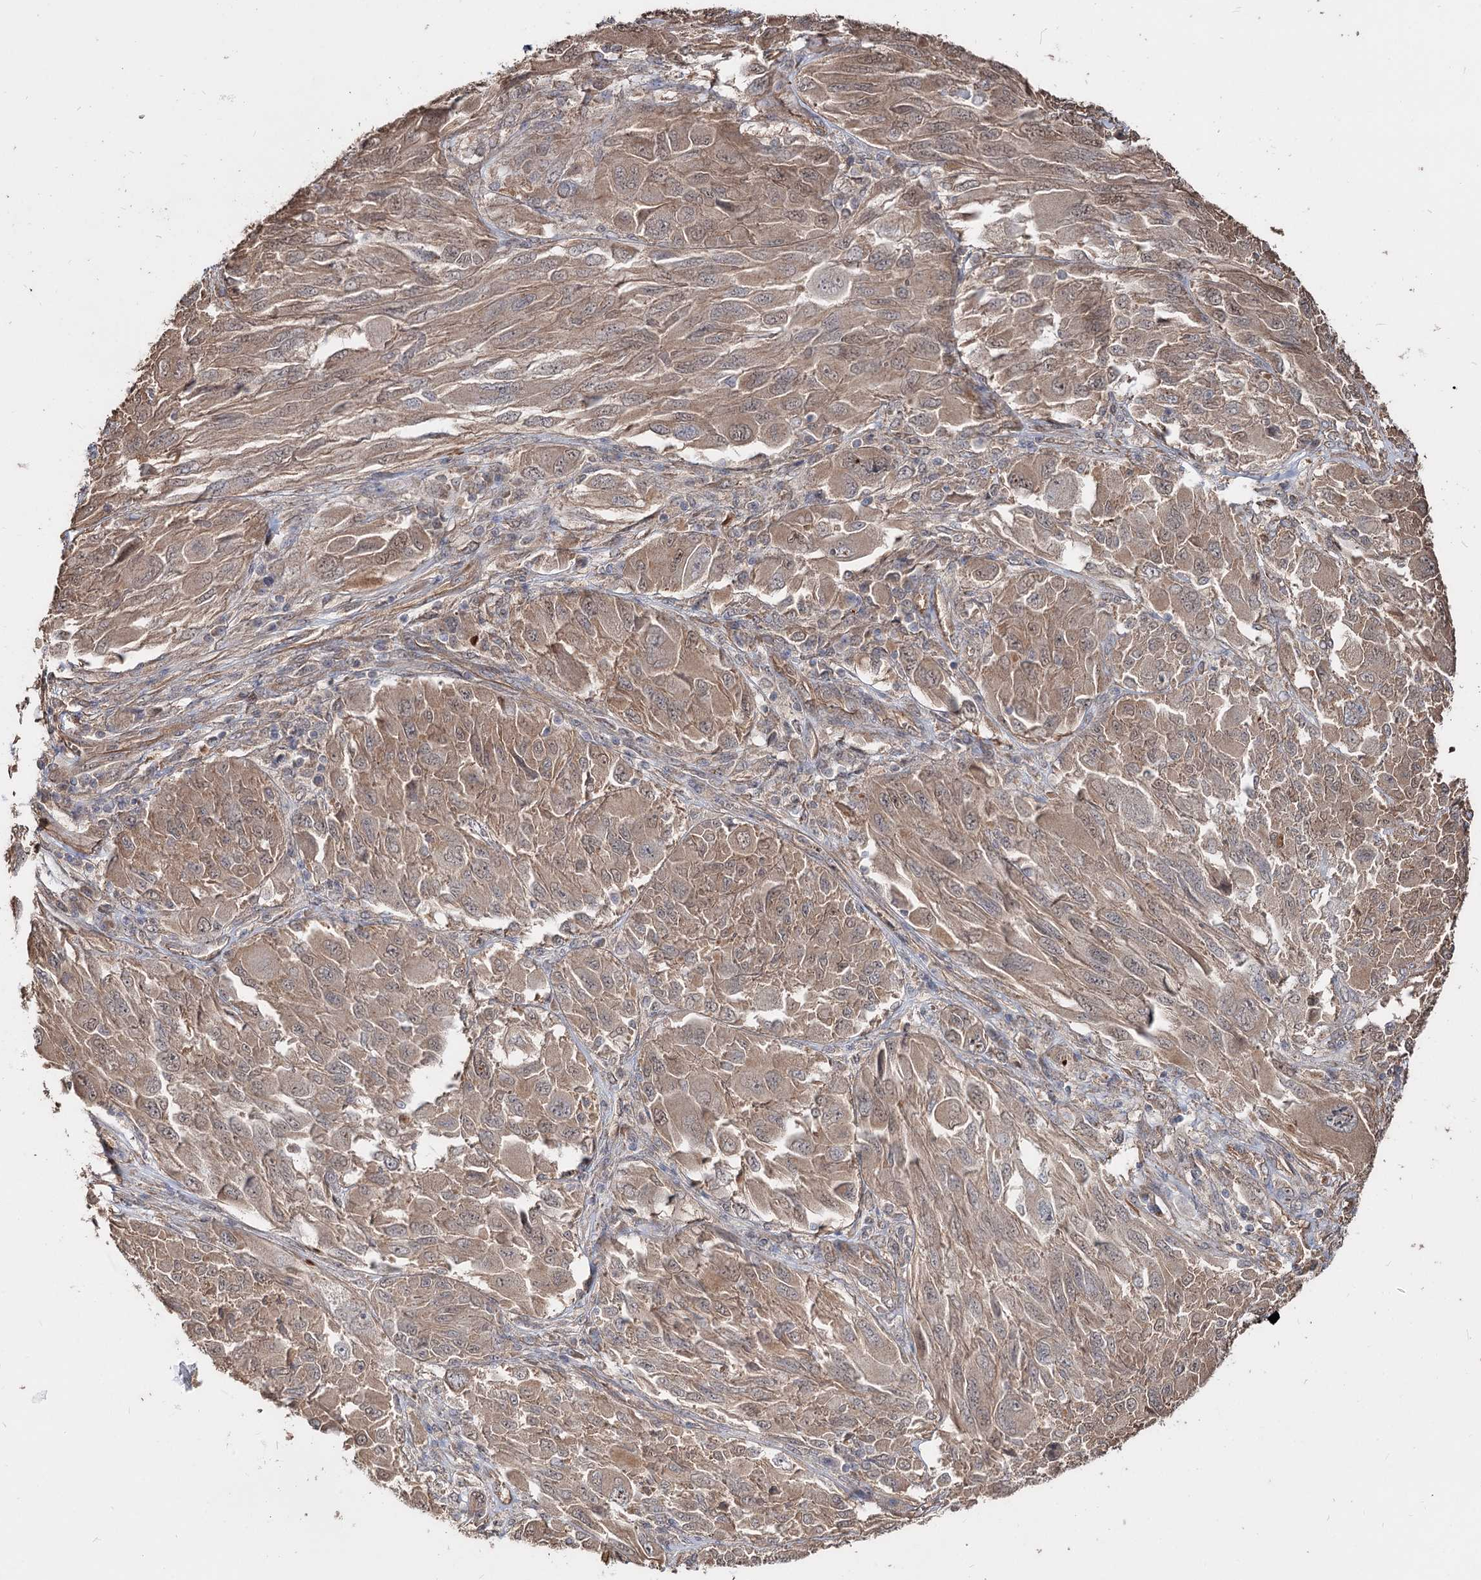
{"staining": {"intensity": "moderate", "quantity": ">75%", "location": "cytoplasmic/membranous"}, "tissue": "melanoma", "cell_type": "Tumor cells", "image_type": "cancer", "snomed": [{"axis": "morphology", "description": "Malignant melanoma, NOS"}, {"axis": "topography", "description": "Skin"}], "caption": "Melanoma stained with DAB (3,3'-diaminobenzidine) immunohistochemistry (IHC) reveals medium levels of moderate cytoplasmic/membranous staining in approximately >75% of tumor cells. The staining was performed using DAB (3,3'-diaminobenzidine) to visualize the protein expression in brown, while the nuclei were stained in blue with hematoxylin (Magnification: 20x).", "gene": "SPART", "patient": {"sex": "female", "age": 91}}